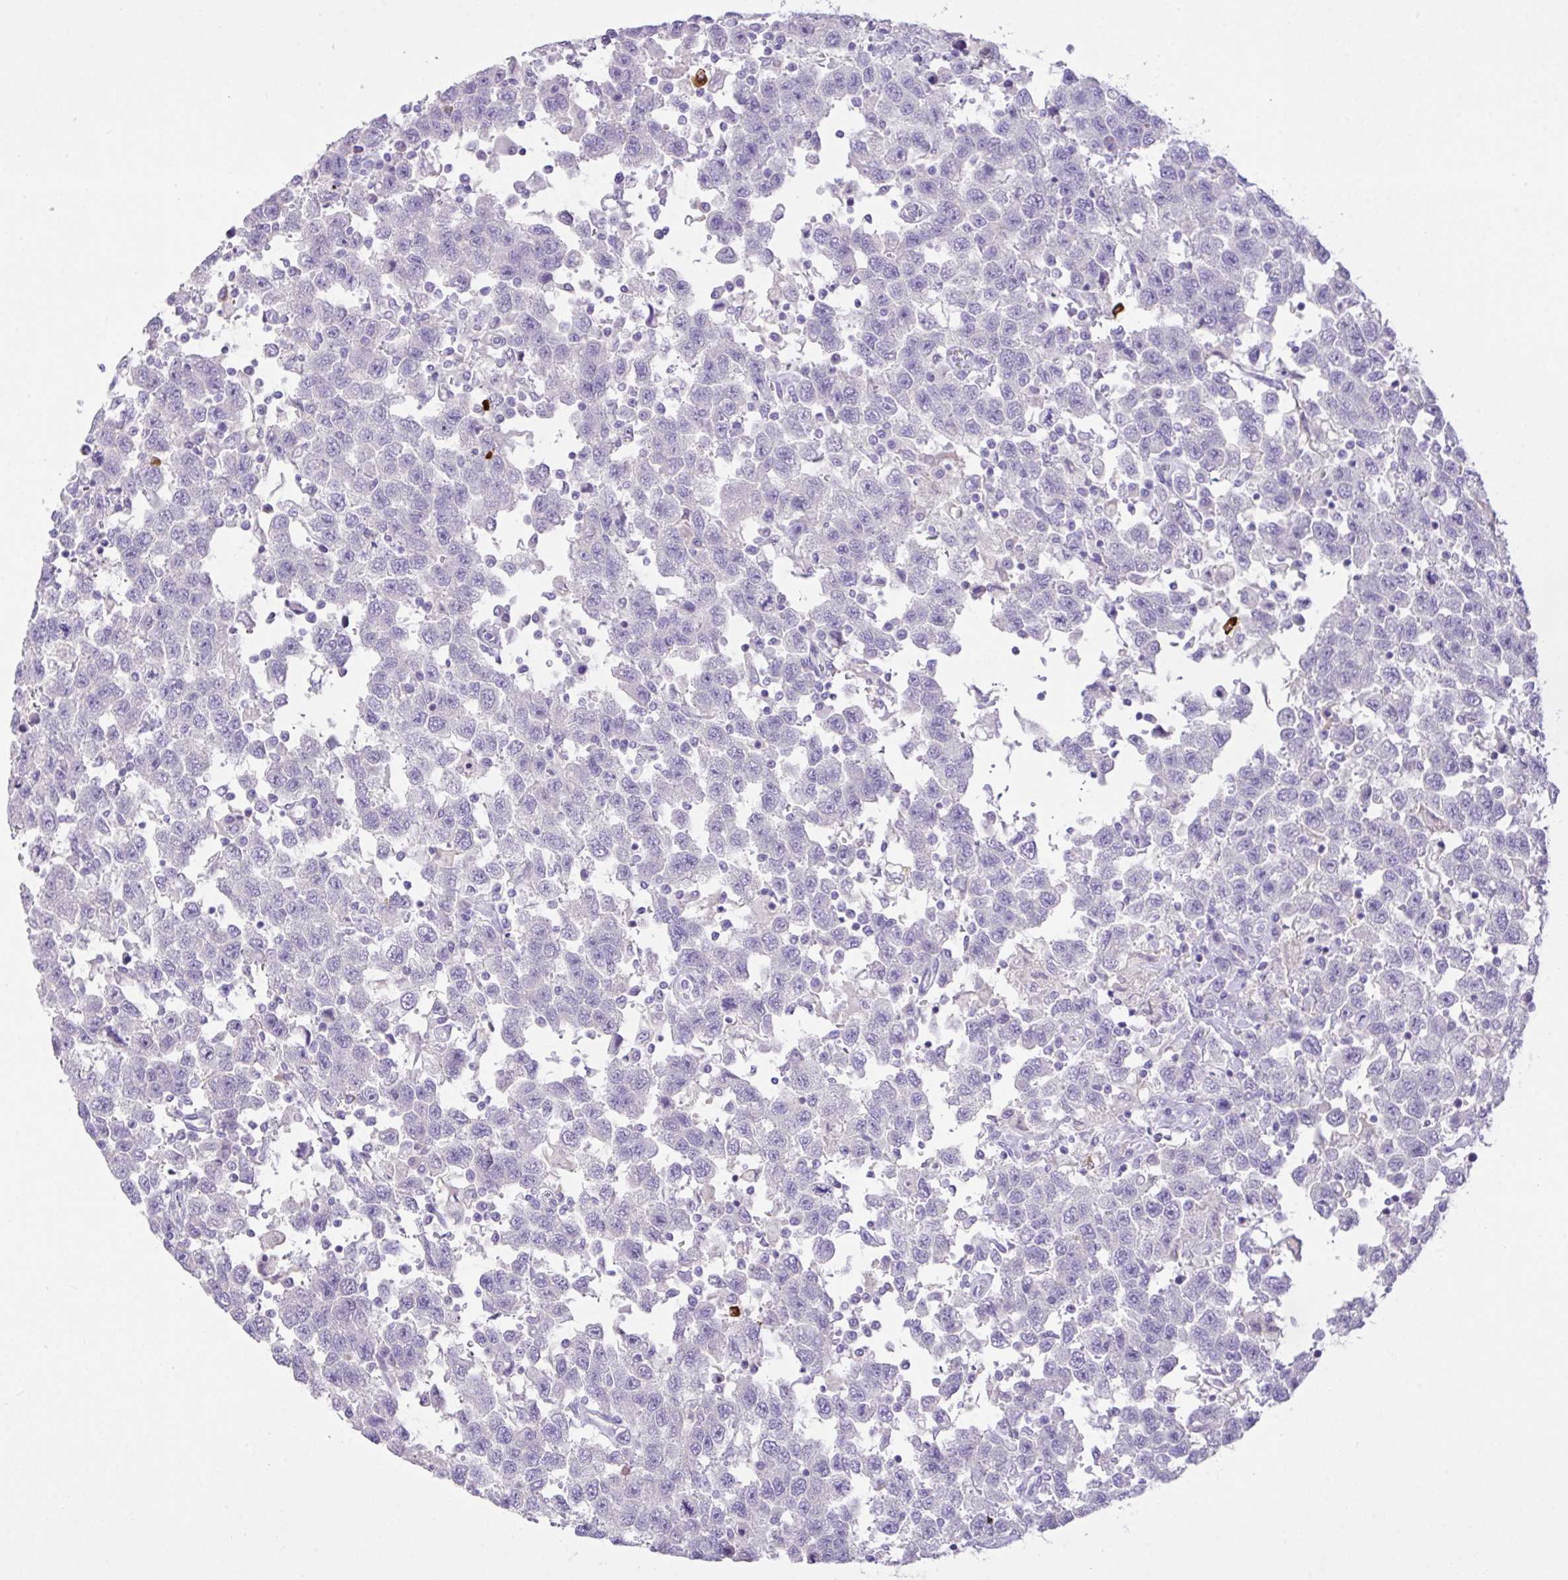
{"staining": {"intensity": "negative", "quantity": "none", "location": "none"}, "tissue": "testis cancer", "cell_type": "Tumor cells", "image_type": "cancer", "snomed": [{"axis": "morphology", "description": "Seminoma, NOS"}, {"axis": "topography", "description": "Testis"}], "caption": "Tumor cells show no significant protein expression in testis cancer (seminoma).", "gene": "CST11", "patient": {"sex": "male", "age": 41}}